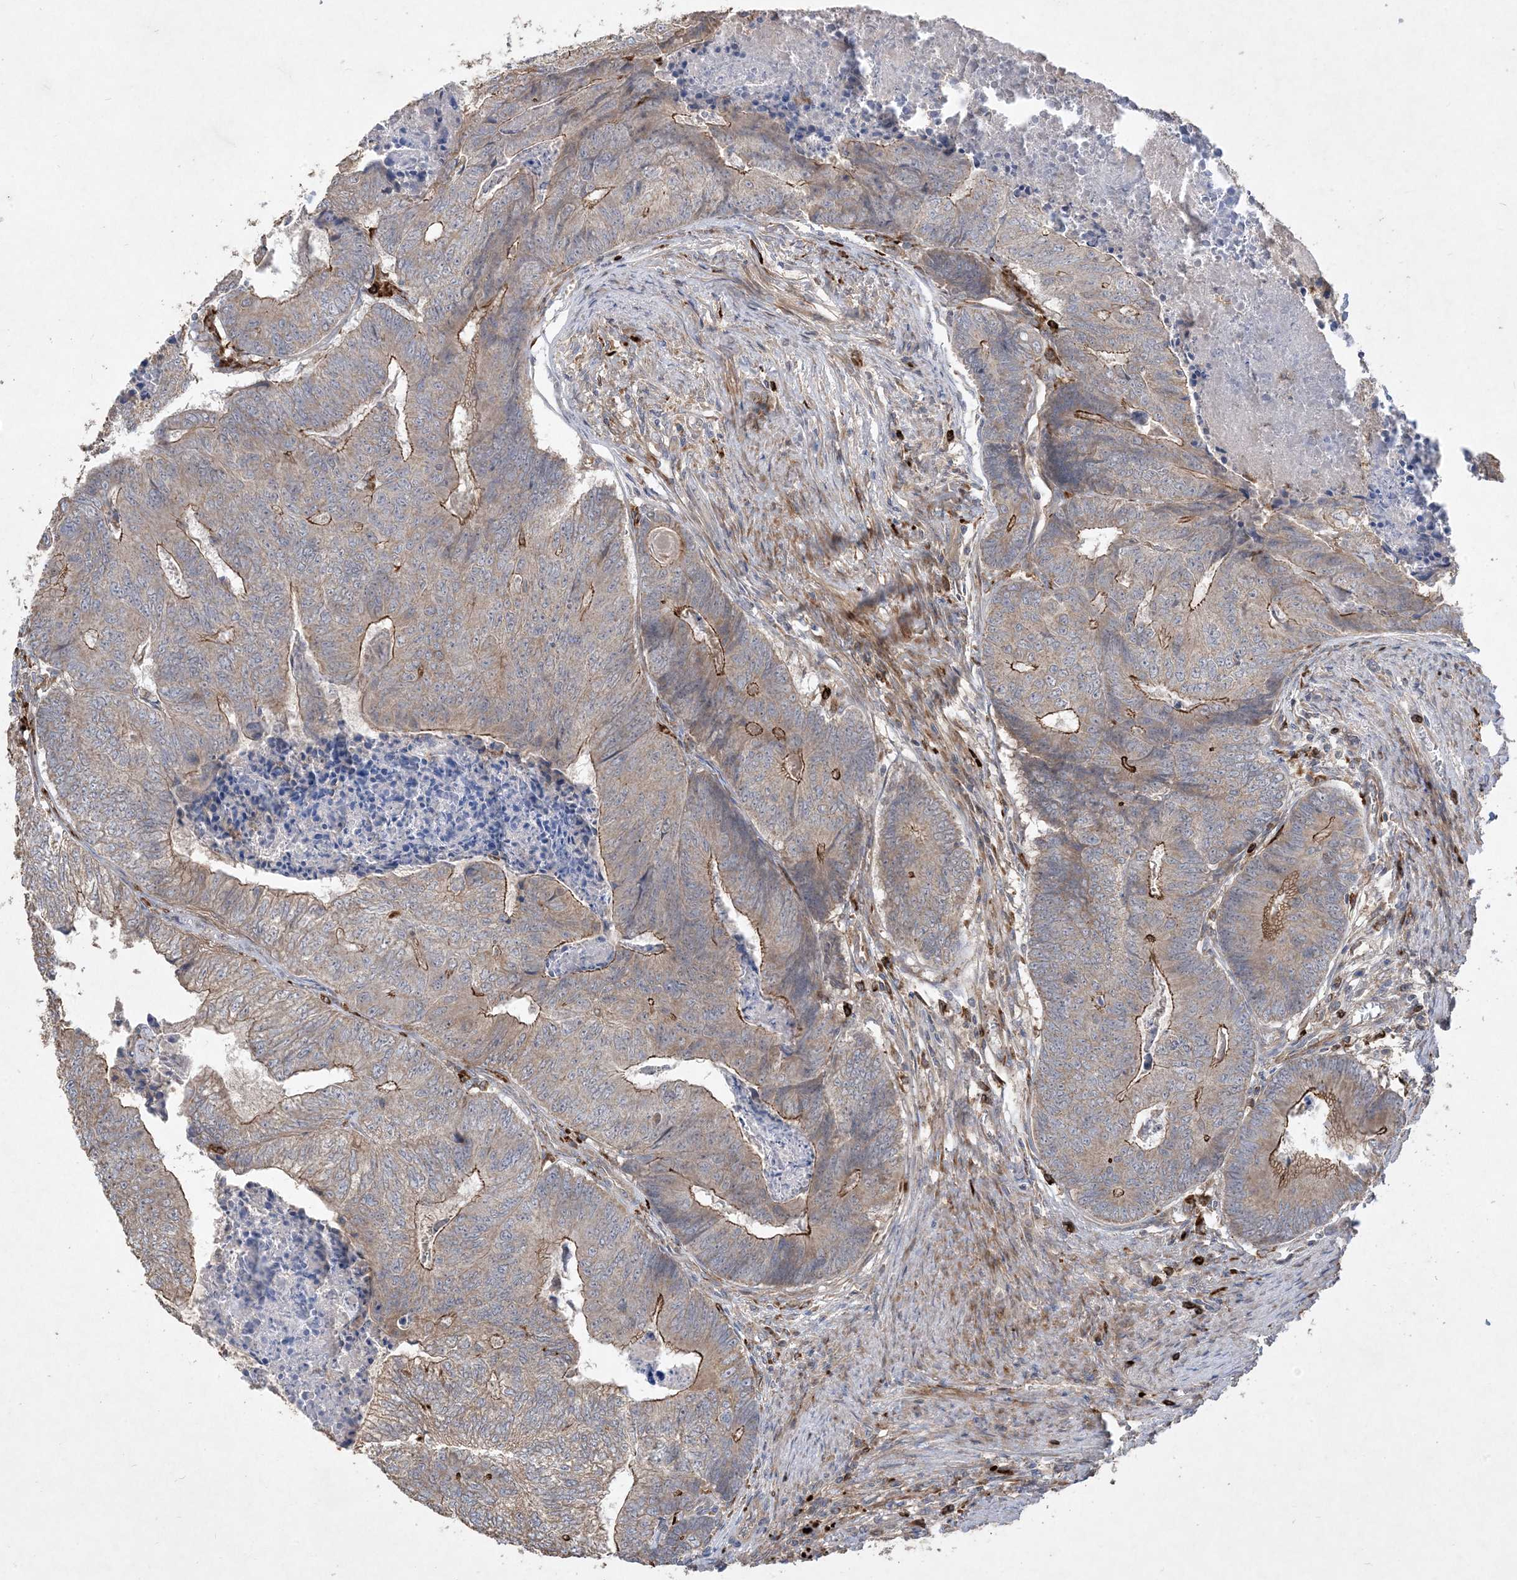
{"staining": {"intensity": "moderate", "quantity": "25%-75%", "location": "cytoplasmic/membranous"}, "tissue": "colorectal cancer", "cell_type": "Tumor cells", "image_type": "cancer", "snomed": [{"axis": "morphology", "description": "Adenocarcinoma, NOS"}, {"axis": "topography", "description": "Colon"}], "caption": "Human colorectal cancer stained for a protein (brown) exhibits moderate cytoplasmic/membranous positive positivity in about 25%-75% of tumor cells.", "gene": "MASP2", "patient": {"sex": "female", "age": 67}}